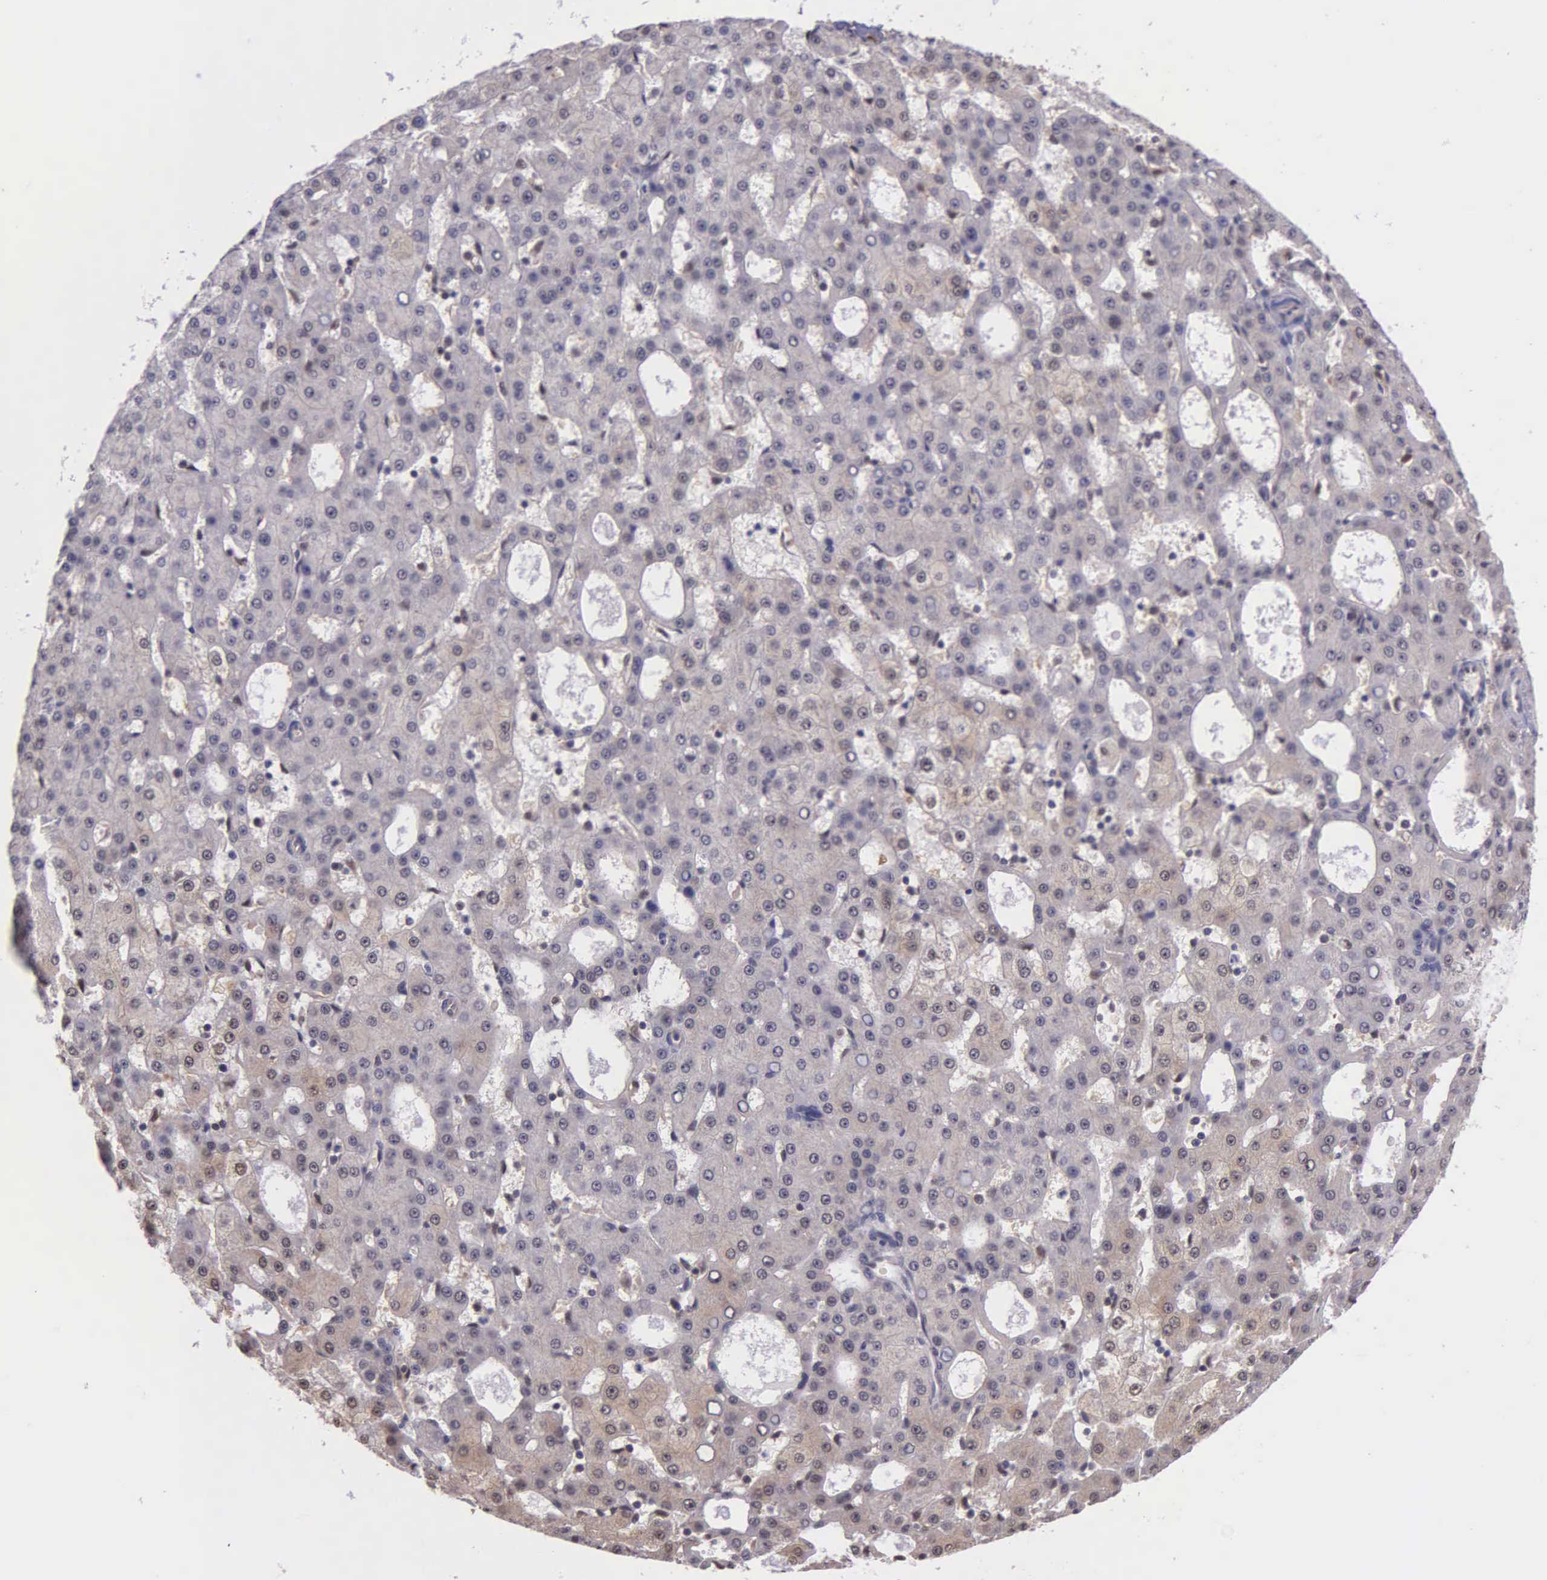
{"staining": {"intensity": "weak", "quantity": "<25%", "location": "cytoplasmic/membranous,nuclear"}, "tissue": "liver cancer", "cell_type": "Tumor cells", "image_type": "cancer", "snomed": [{"axis": "morphology", "description": "Carcinoma, Hepatocellular, NOS"}, {"axis": "topography", "description": "Liver"}], "caption": "The immunohistochemistry photomicrograph has no significant staining in tumor cells of liver hepatocellular carcinoma tissue. The staining is performed using DAB brown chromogen with nuclei counter-stained in using hematoxylin.", "gene": "PSMC1", "patient": {"sex": "male", "age": 47}}